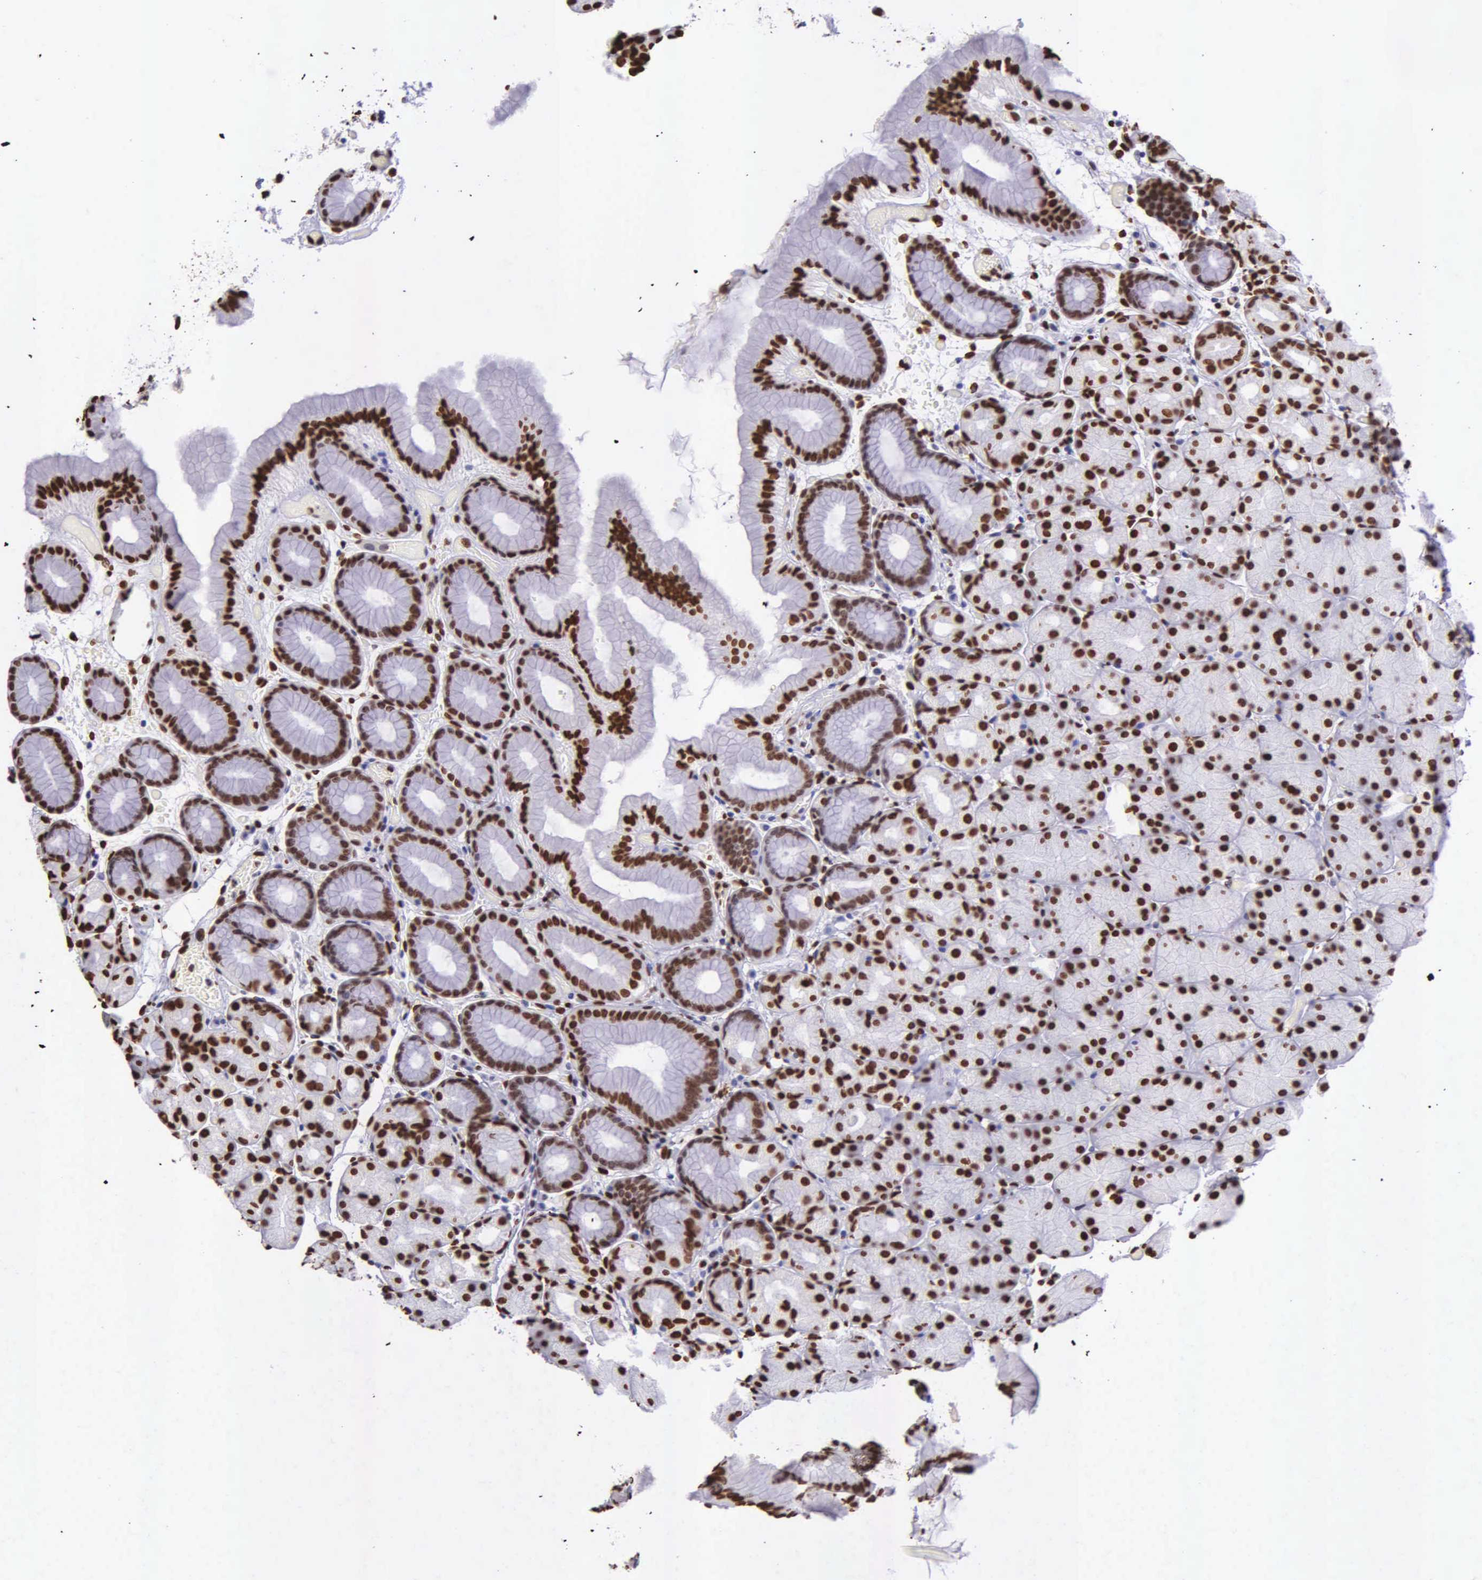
{"staining": {"intensity": "strong", "quantity": ">75%", "location": "nuclear"}, "tissue": "stomach", "cell_type": "Glandular cells", "image_type": "normal", "snomed": [{"axis": "morphology", "description": "Normal tissue, NOS"}, {"axis": "topography", "description": "Stomach, upper"}], "caption": "Normal stomach exhibits strong nuclear expression in approximately >75% of glandular cells.", "gene": "H1", "patient": {"sex": "male", "age": 47}}